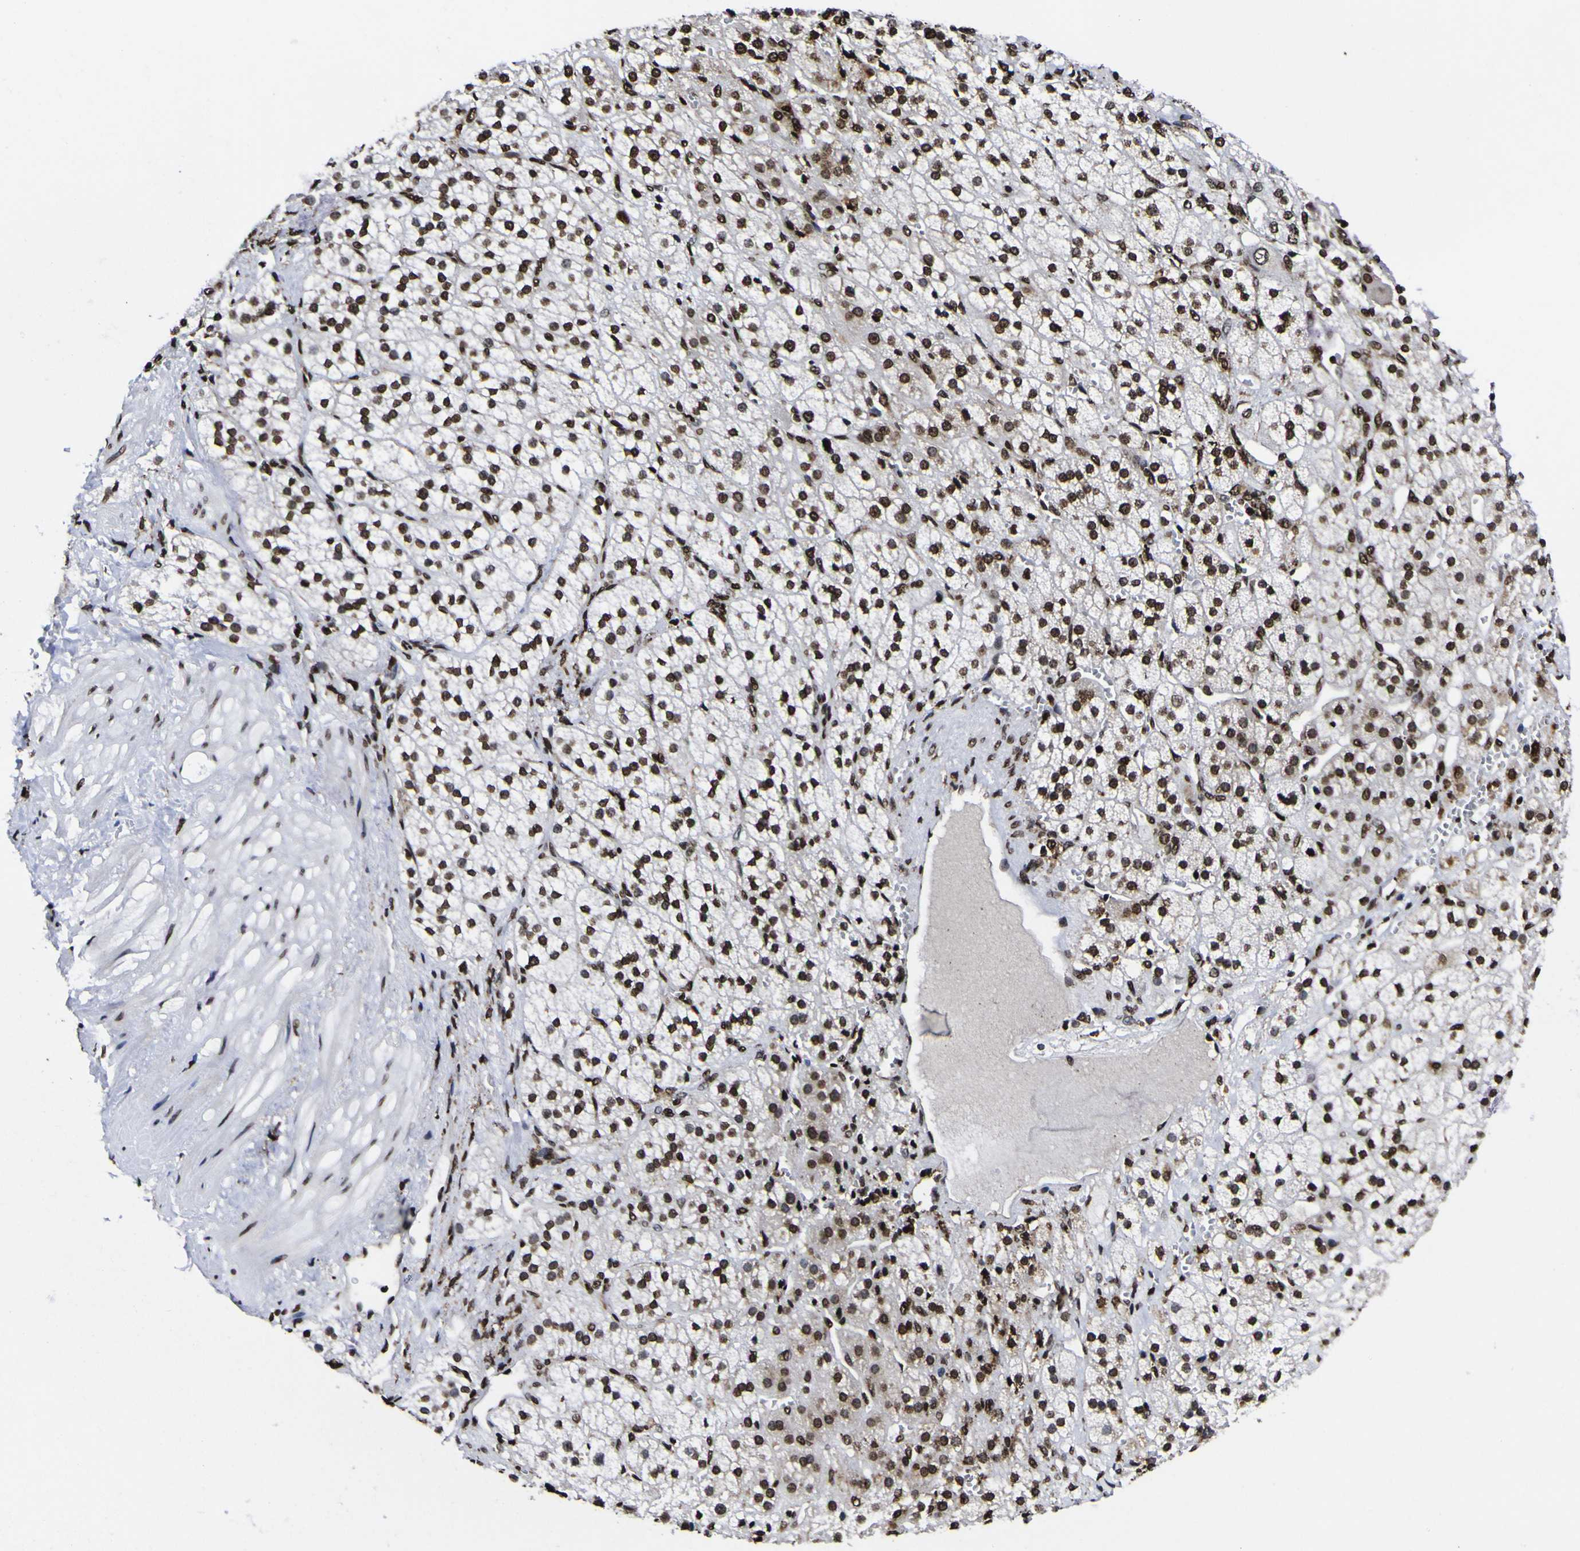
{"staining": {"intensity": "strong", "quantity": ">75%", "location": "nuclear"}, "tissue": "adrenal gland", "cell_type": "Glandular cells", "image_type": "normal", "snomed": [{"axis": "morphology", "description": "Normal tissue, NOS"}, {"axis": "topography", "description": "Adrenal gland"}], "caption": "The immunohistochemical stain labels strong nuclear staining in glandular cells of benign adrenal gland. (DAB (3,3'-diaminobenzidine) IHC with brightfield microscopy, high magnification).", "gene": "PIAS1", "patient": {"sex": "male", "age": 56}}